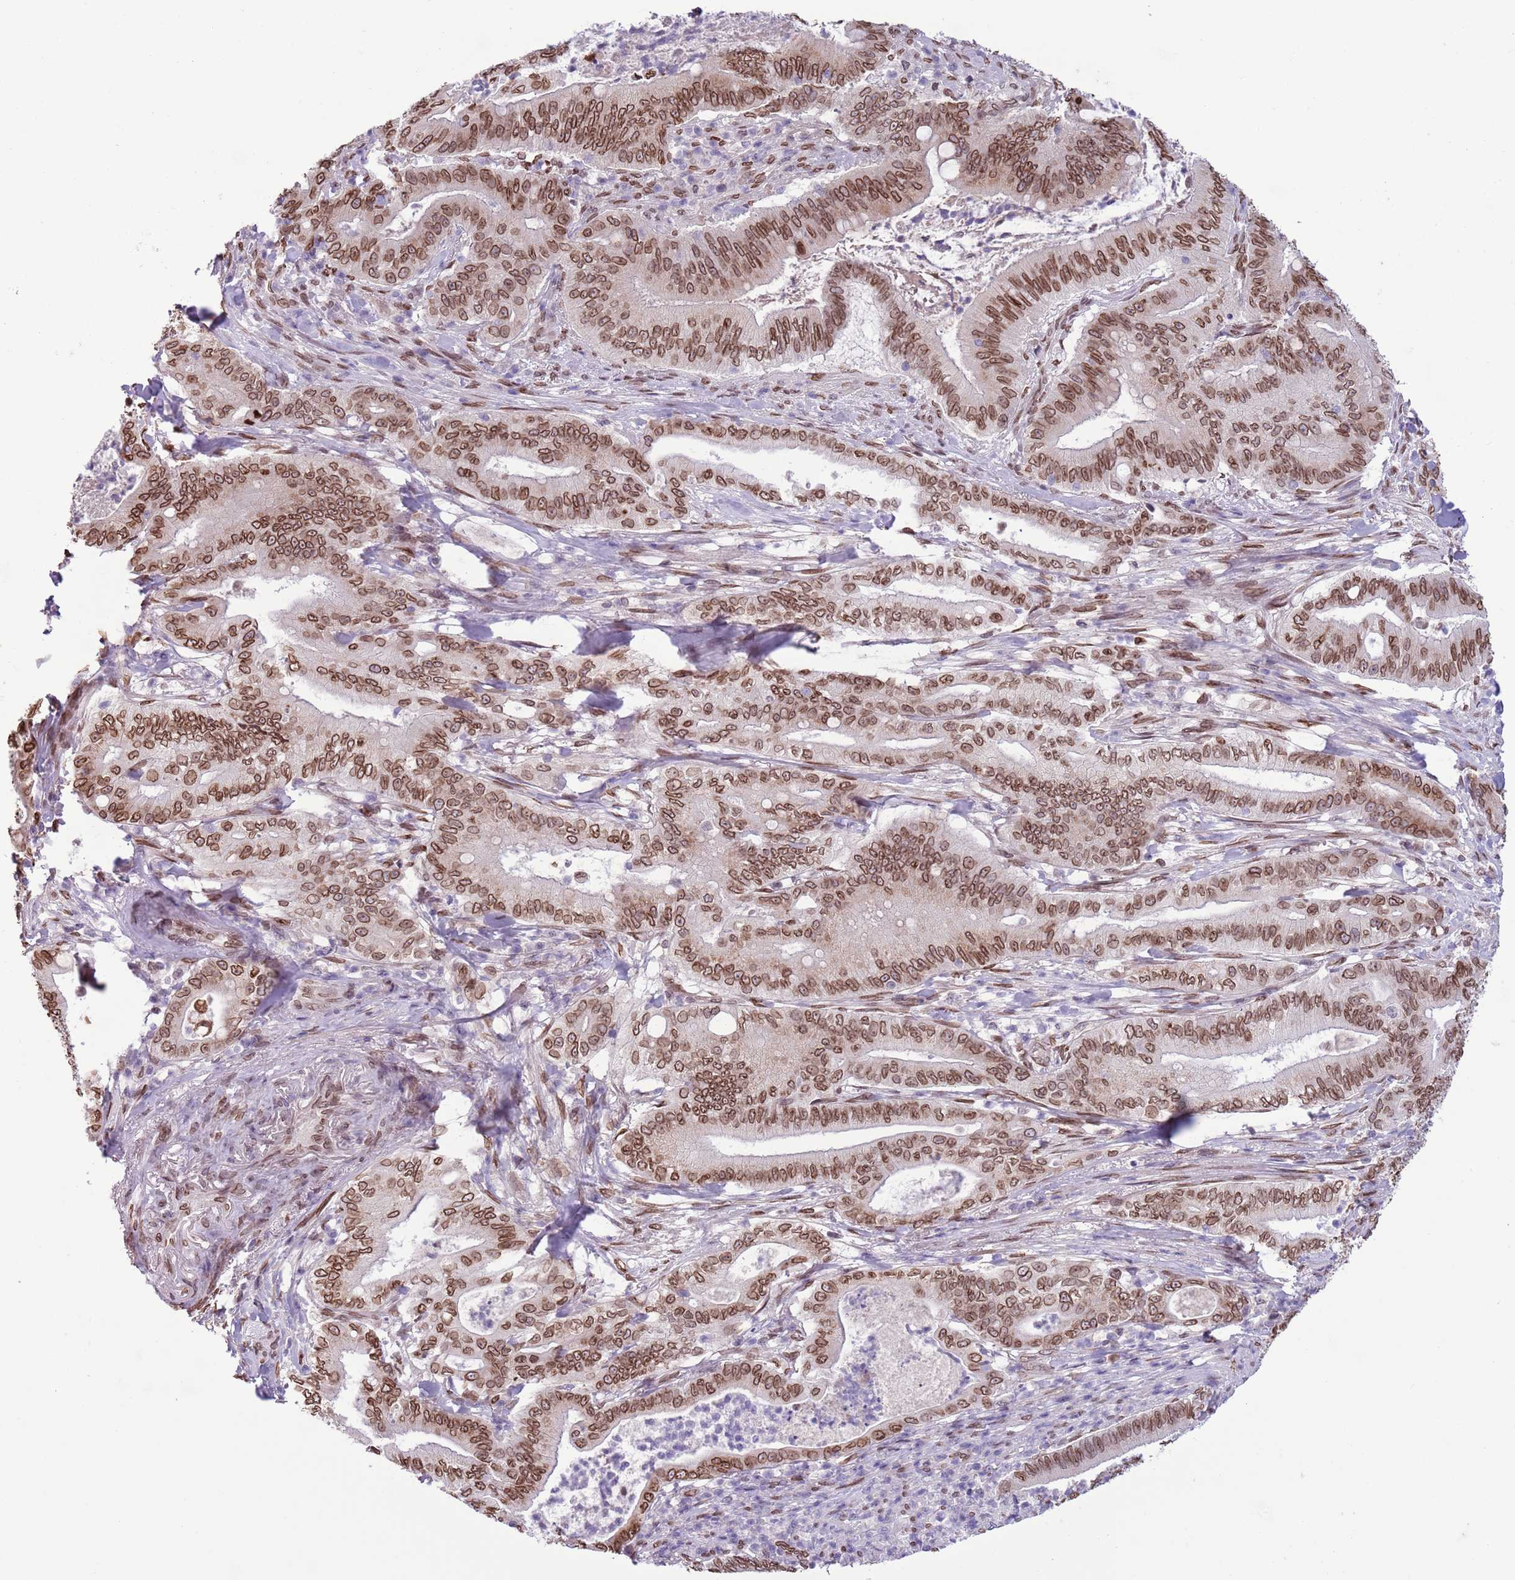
{"staining": {"intensity": "strong", "quantity": ">75%", "location": "cytoplasmic/membranous,nuclear"}, "tissue": "pancreatic cancer", "cell_type": "Tumor cells", "image_type": "cancer", "snomed": [{"axis": "morphology", "description": "Adenocarcinoma, NOS"}, {"axis": "topography", "description": "Pancreas"}], "caption": "IHC micrograph of human pancreatic cancer (adenocarcinoma) stained for a protein (brown), which shows high levels of strong cytoplasmic/membranous and nuclear staining in approximately >75% of tumor cells.", "gene": "ZGLP1", "patient": {"sex": "male", "age": 71}}